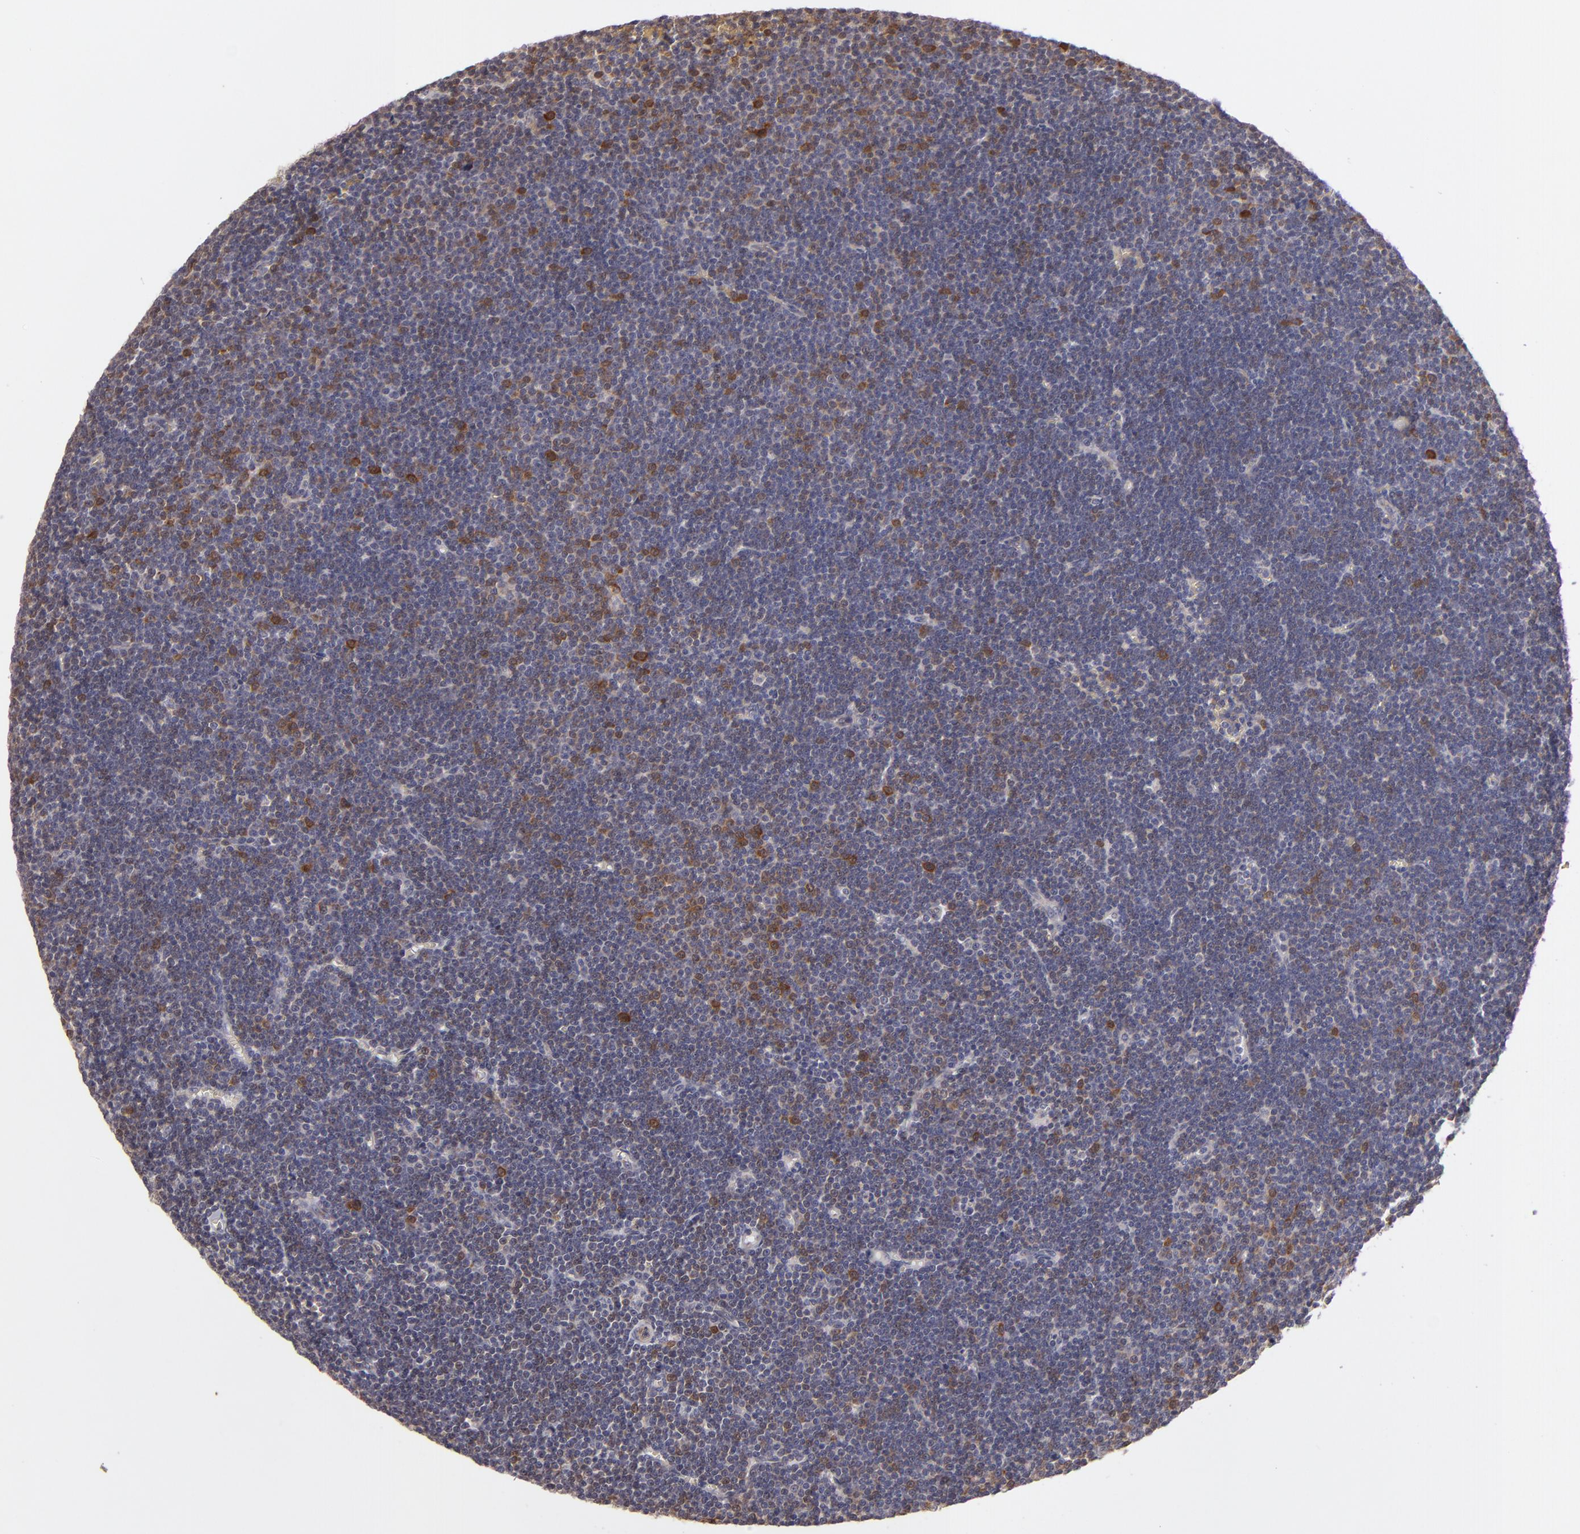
{"staining": {"intensity": "moderate", "quantity": "<25%", "location": "cytoplasmic/membranous"}, "tissue": "lymphoma", "cell_type": "Tumor cells", "image_type": "cancer", "snomed": [{"axis": "morphology", "description": "Malignant lymphoma, non-Hodgkin's type, Low grade"}, {"axis": "topography", "description": "Lymph node"}], "caption": "Immunohistochemistry (IHC) image of lymphoma stained for a protein (brown), which shows low levels of moderate cytoplasmic/membranous staining in approximately <25% of tumor cells.", "gene": "SH2D4A", "patient": {"sex": "female", "age": 73}}